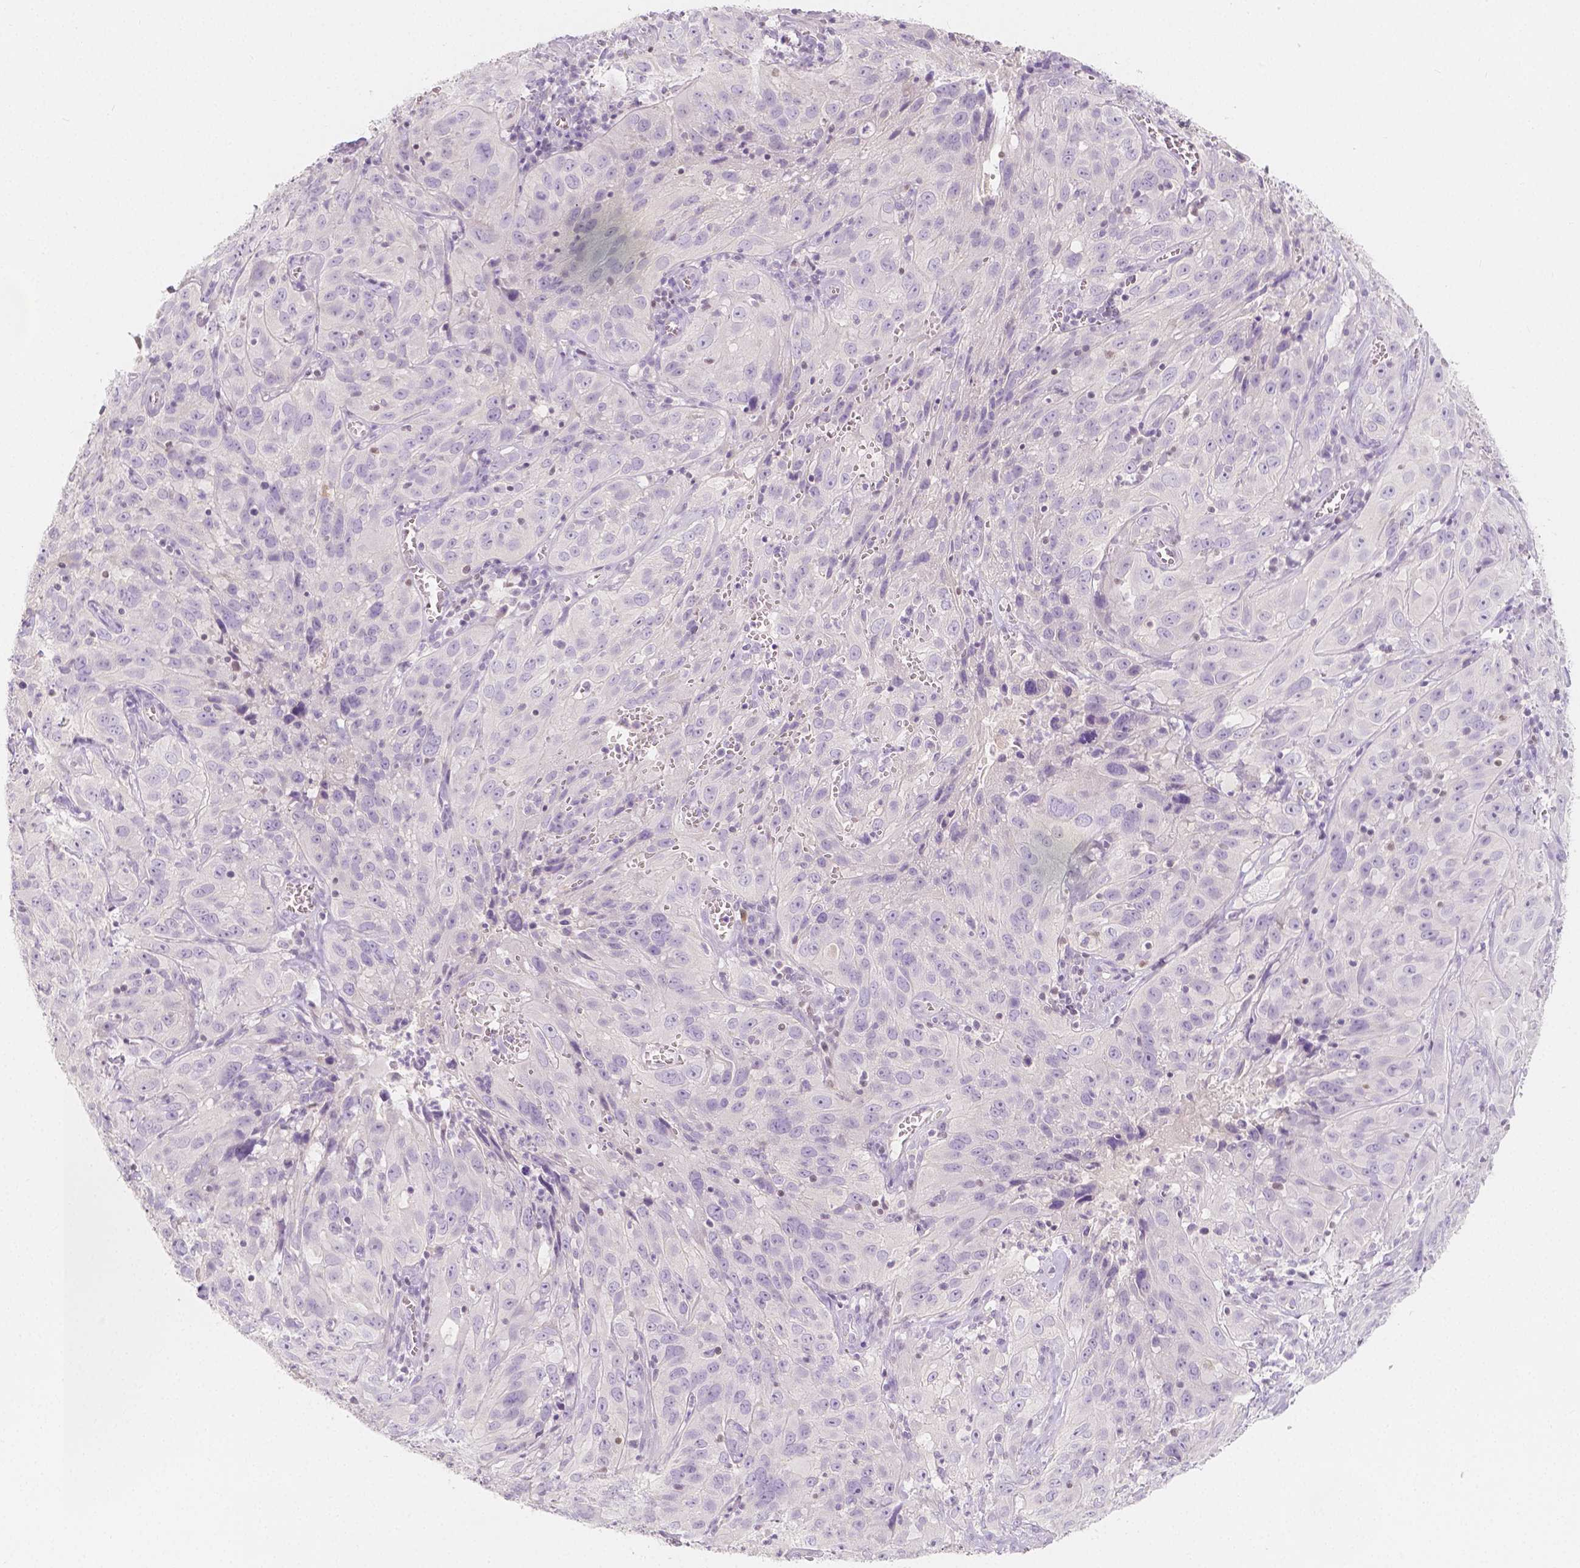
{"staining": {"intensity": "negative", "quantity": "none", "location": "none"}, "tissue": "cervical cancer", "cell_type": "Tumor cells", "image_type": "cancer", "snomed": [{"axis": "morphology", "description": "Squamous cell carcinoma, NOS"}, {"axis": "topography", "description": "Cervix"}], "caption": "Photomicrograph shows no significant protein positivity in tumor cells of squamous cell carcinoma (cervical).", "gene": "BATF", "patient": {"sex": "female", "age": 32}}